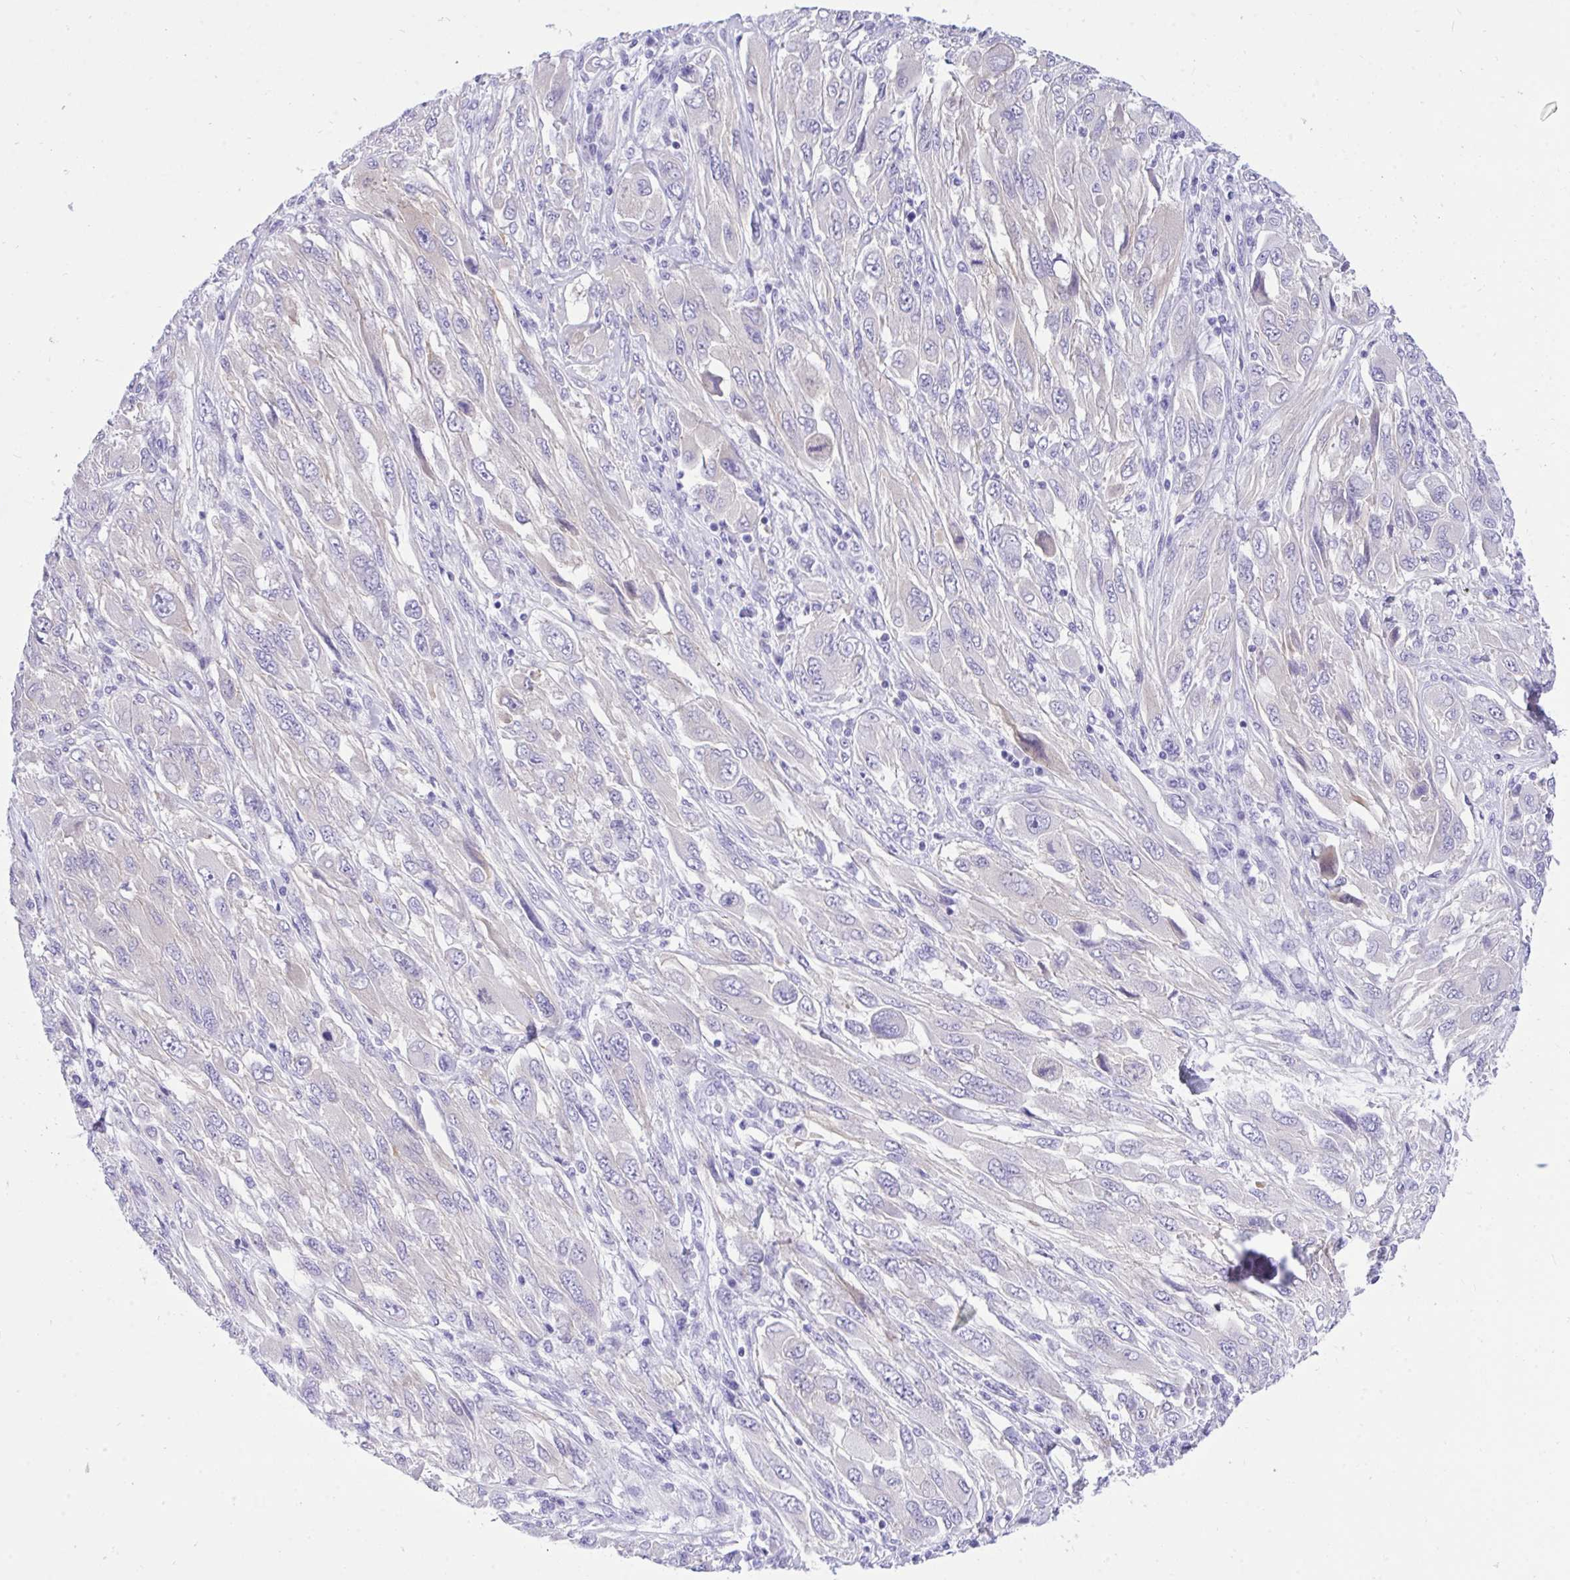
{"staining": {"intensity": "negative", "quantity": "none", "location": "none"}, "tissue": "melanoma", "cell_type": "Tumor cells", "image_type": "cancer", "snomed": [{"axis": "morphology", "description": "Malignant melanoma, NOS"}, {"axis": "topography", "description": "Skin"}], "caption": "Immunohistochemistry of human malignant melanoma shows no staining in tumor cells.", "gene": "TLN2", "patient": {"sex": "female", "age": 91}}